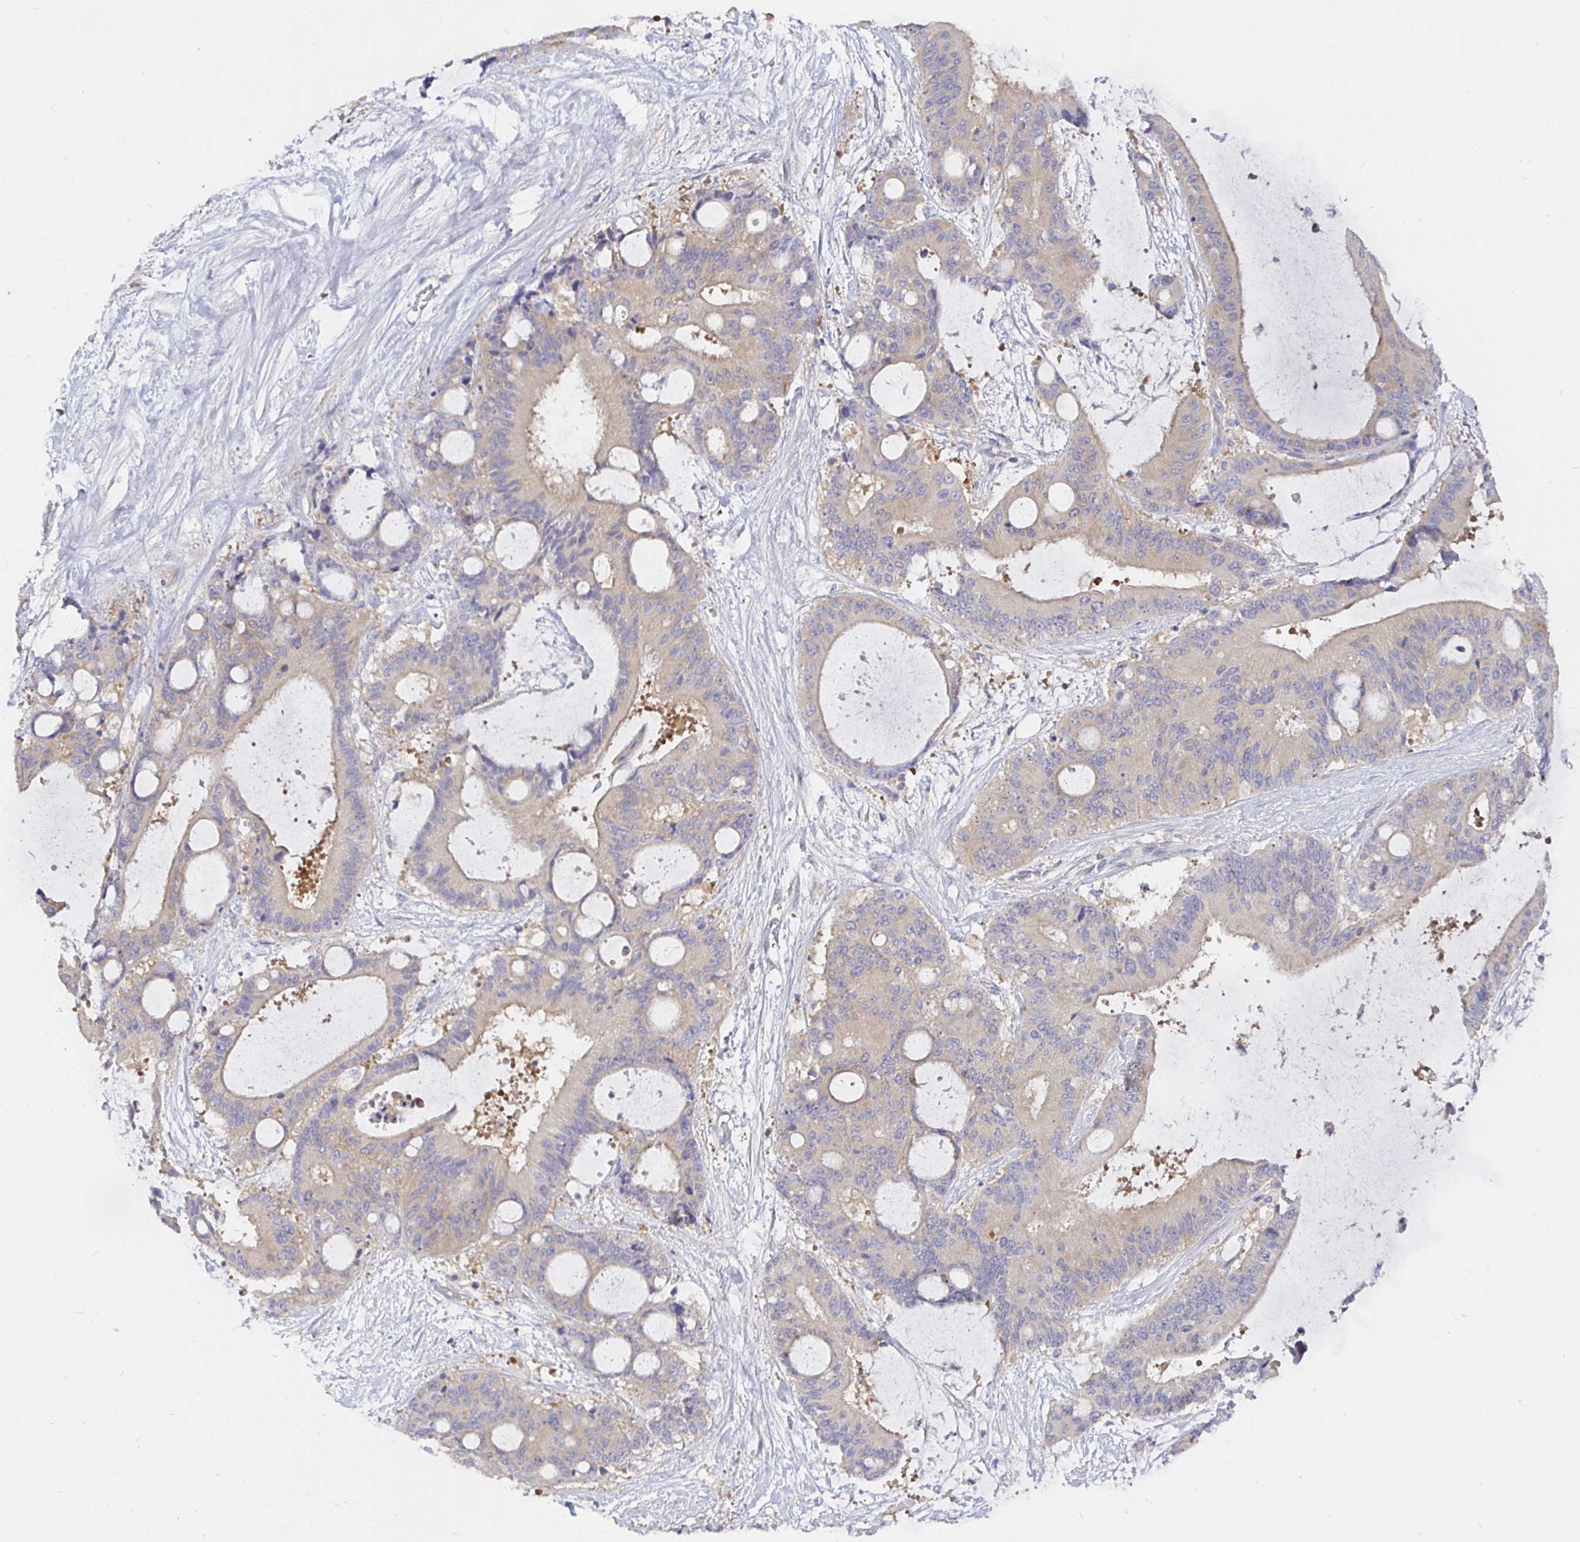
{"staining": {"intensity": "weak", "quantity": "<25%", "location": "cytoplasmic/membranous"}, "tissue": "liver cancer", "cell_type": "Tumor cells", "image_type": "cancer", "snomed": [{"axis": "morphology", "description": "Normal tissue, NOS"}, {"axis": "morphology", "description": "Cholangiocarcinoma"}, {"axis": "topography", "description": "Liver"}, {"axis": "topography", "description": "Peripheral nerve tissue"}], "caption": "Immunohistochemistry of liver cholangiocarcinoma reveals no staining in tumor cells. (DAB immunohistochemistry (IHC) with hematoxylin counter stain).", "gene": "KIF21A", "patient": {"sex": "female", "age": 73}}